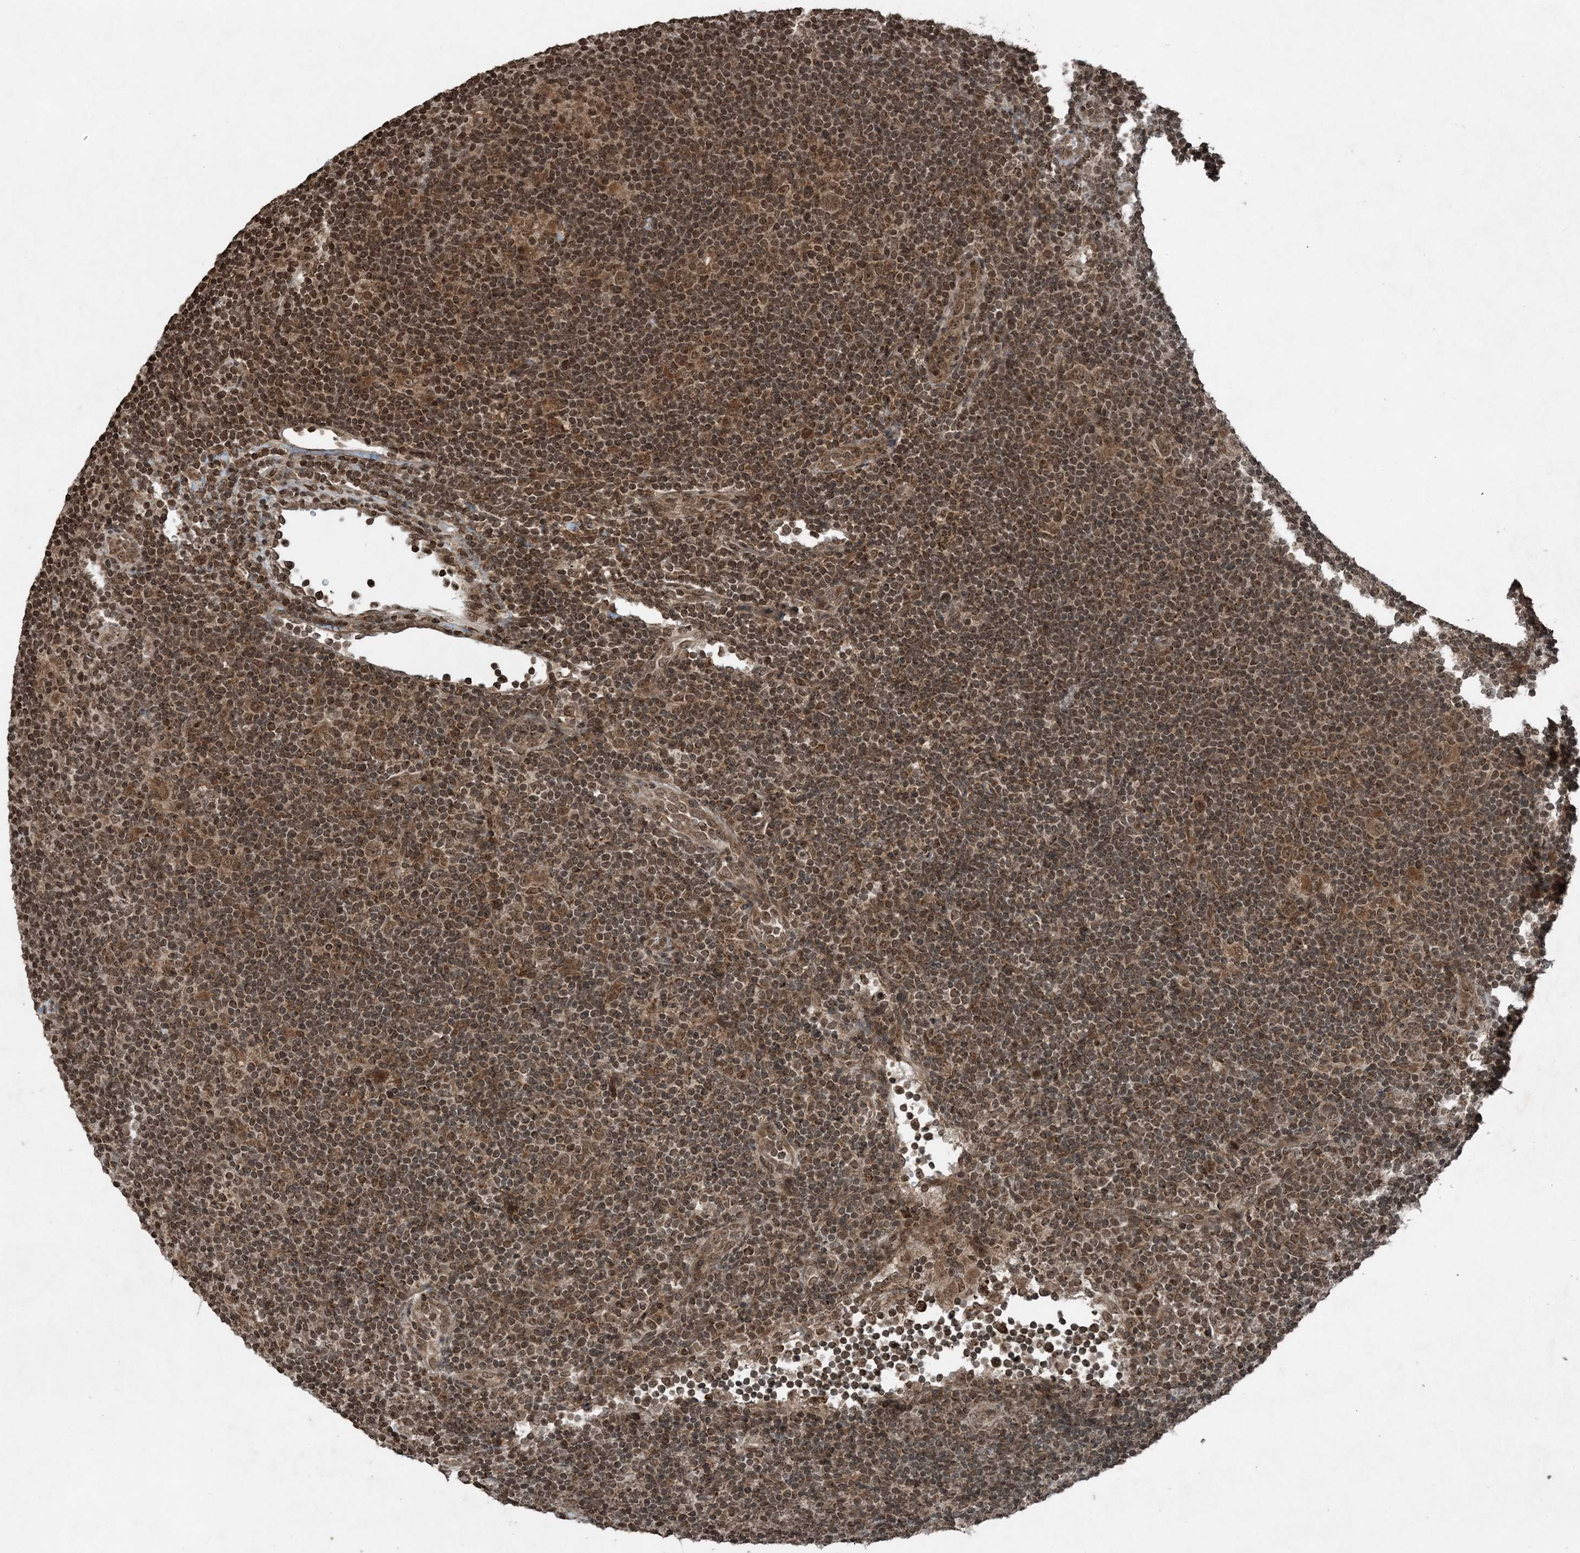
{"staining": {"intensity": "moderate", "quantity": ">75%", "location": "cytoplasmic/membranous,nuclear"}, "tissue": "lymphoma", "cell_type": "Tumor cells", "image_type": "cancer", "snomed": [{"axis": "morphology", "description": "Hodgkin's disease, NOS"}, {"axis": "topography", "description": "Lymph node"}], "caption": "Immunohistochemistry (IHC) (DAB) staining of lymphoma displays moderate cytoplasmic/membranous and nuclear protein expression in about >75% of tumor cells. Ihc stains the protein of interest in brown and the nuclei are stained blue.", "gene": "ZFAND2B", "patient": {"sex": "female", "age": 57}}